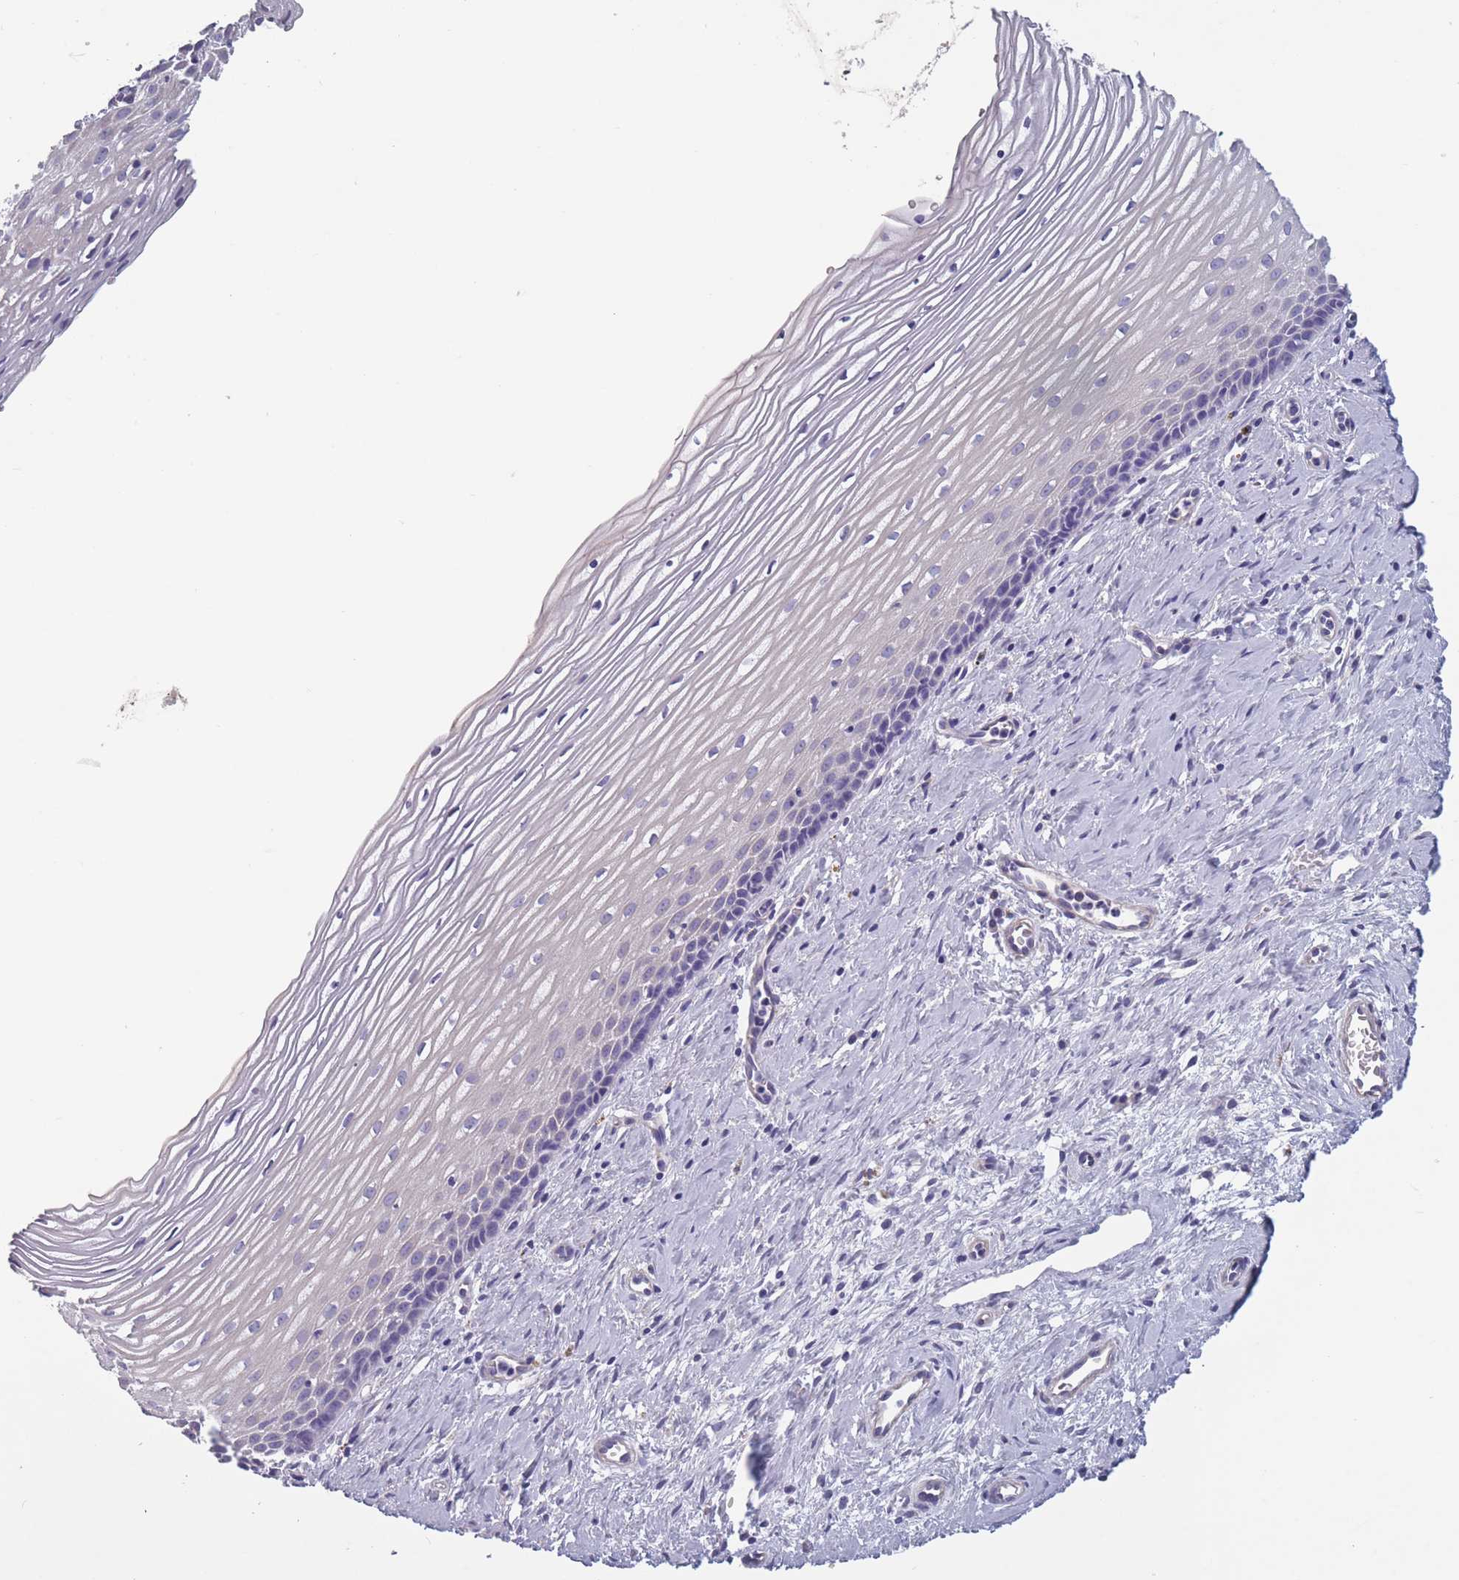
{"staining": {"intensity": "negative", "quantity": "none", "location": "none"}, "tissue": "cervix", "cell_type": "Glandular cells", "image_type": "normal", "snomed": [{"axis": "morphology", "description": "Normal tissue, NOS"}, {"axis": "topography", "description": "Cervix"}], "caption": "Glandular cells are negative for brown protein staining in unremarkable cervix. The staining was performed using DAB (3,3'-diaminobenzidine) to visualize the protein expression in brown, while the nuclei were stained in blue with hematoxylin (Magnification: 20x).", "gene": "OR4C5", "patient": {"sex": "female", "age": 47}}